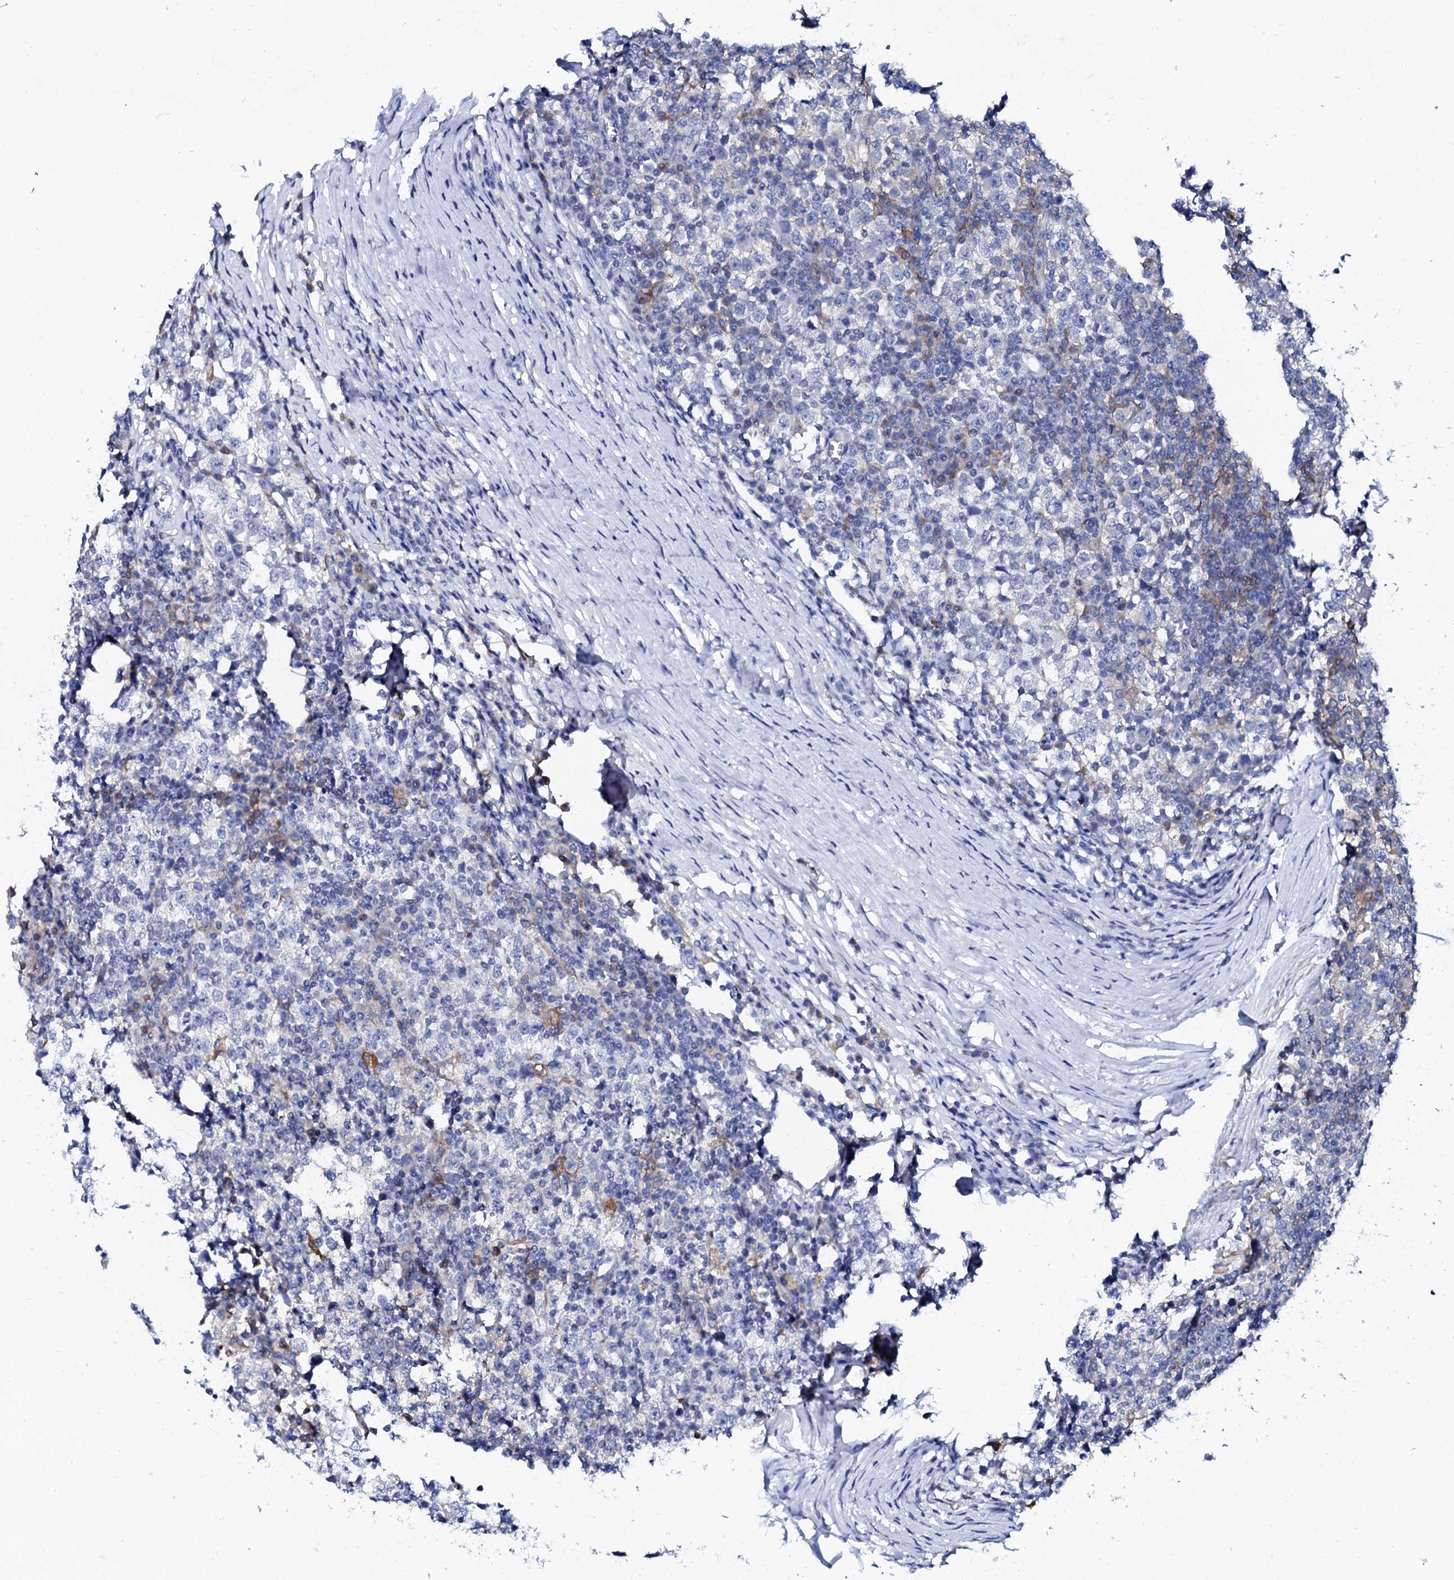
{"staining": {"intensity": "moderate", "quantity": "25%-75%", "location": "cytoplasmic/membranous"}, "tissue": "testis cancer", "cell_type": "Tumor cells", "image_type": "cancer", "snomed": [{"axis": "morphology", "description": "Seminoma, NOS"}, {"axis": "topography", "description": "Testis"}], "caption": "A brown stain labels moderate cytoplasmic/membranous staining of a protein in human testis cancer tumor cells.", "gene": "GLB1L3", "patient": {"sex": "male", "age": 65}}